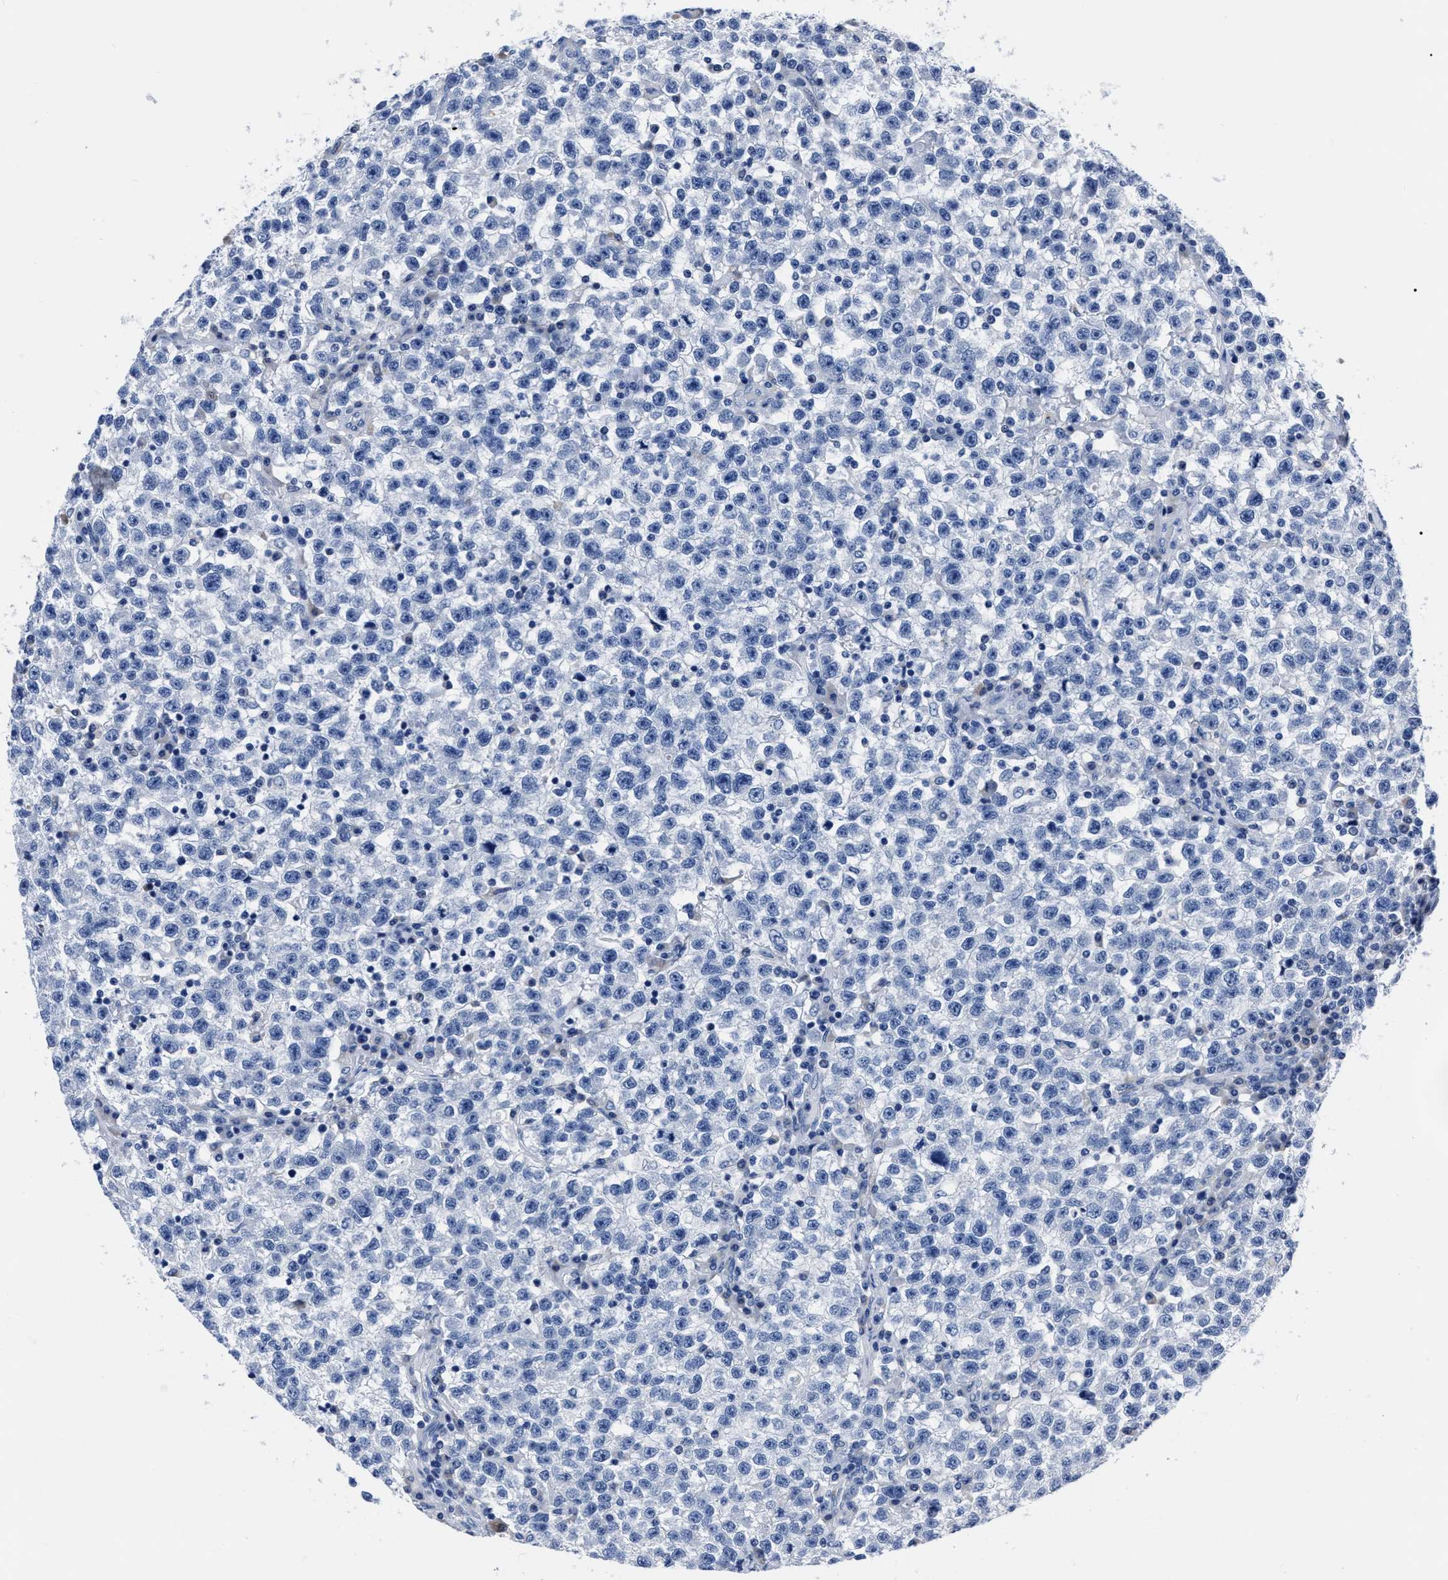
{"staining": {"intensity": "negative", "quantity": "none", "location": "none"}, "tissue": "testis cancer", "cell_type": "Tumor cells", "image_type": "cancer", "snomed": [{"axis": "morphology", "description": "Seminoma, NOS"}, {"axis": "topography", "description": "Testis"}], "caption": "Immunohistochemistry (IHC) micrograph of neoplastic tissue: testis cancer (seminoma) stained with DAB demonstrates no significant protein positivity in tumor cells.", "gene": "MOV10L1", "patient": {"sex": "male", "age": 22}}